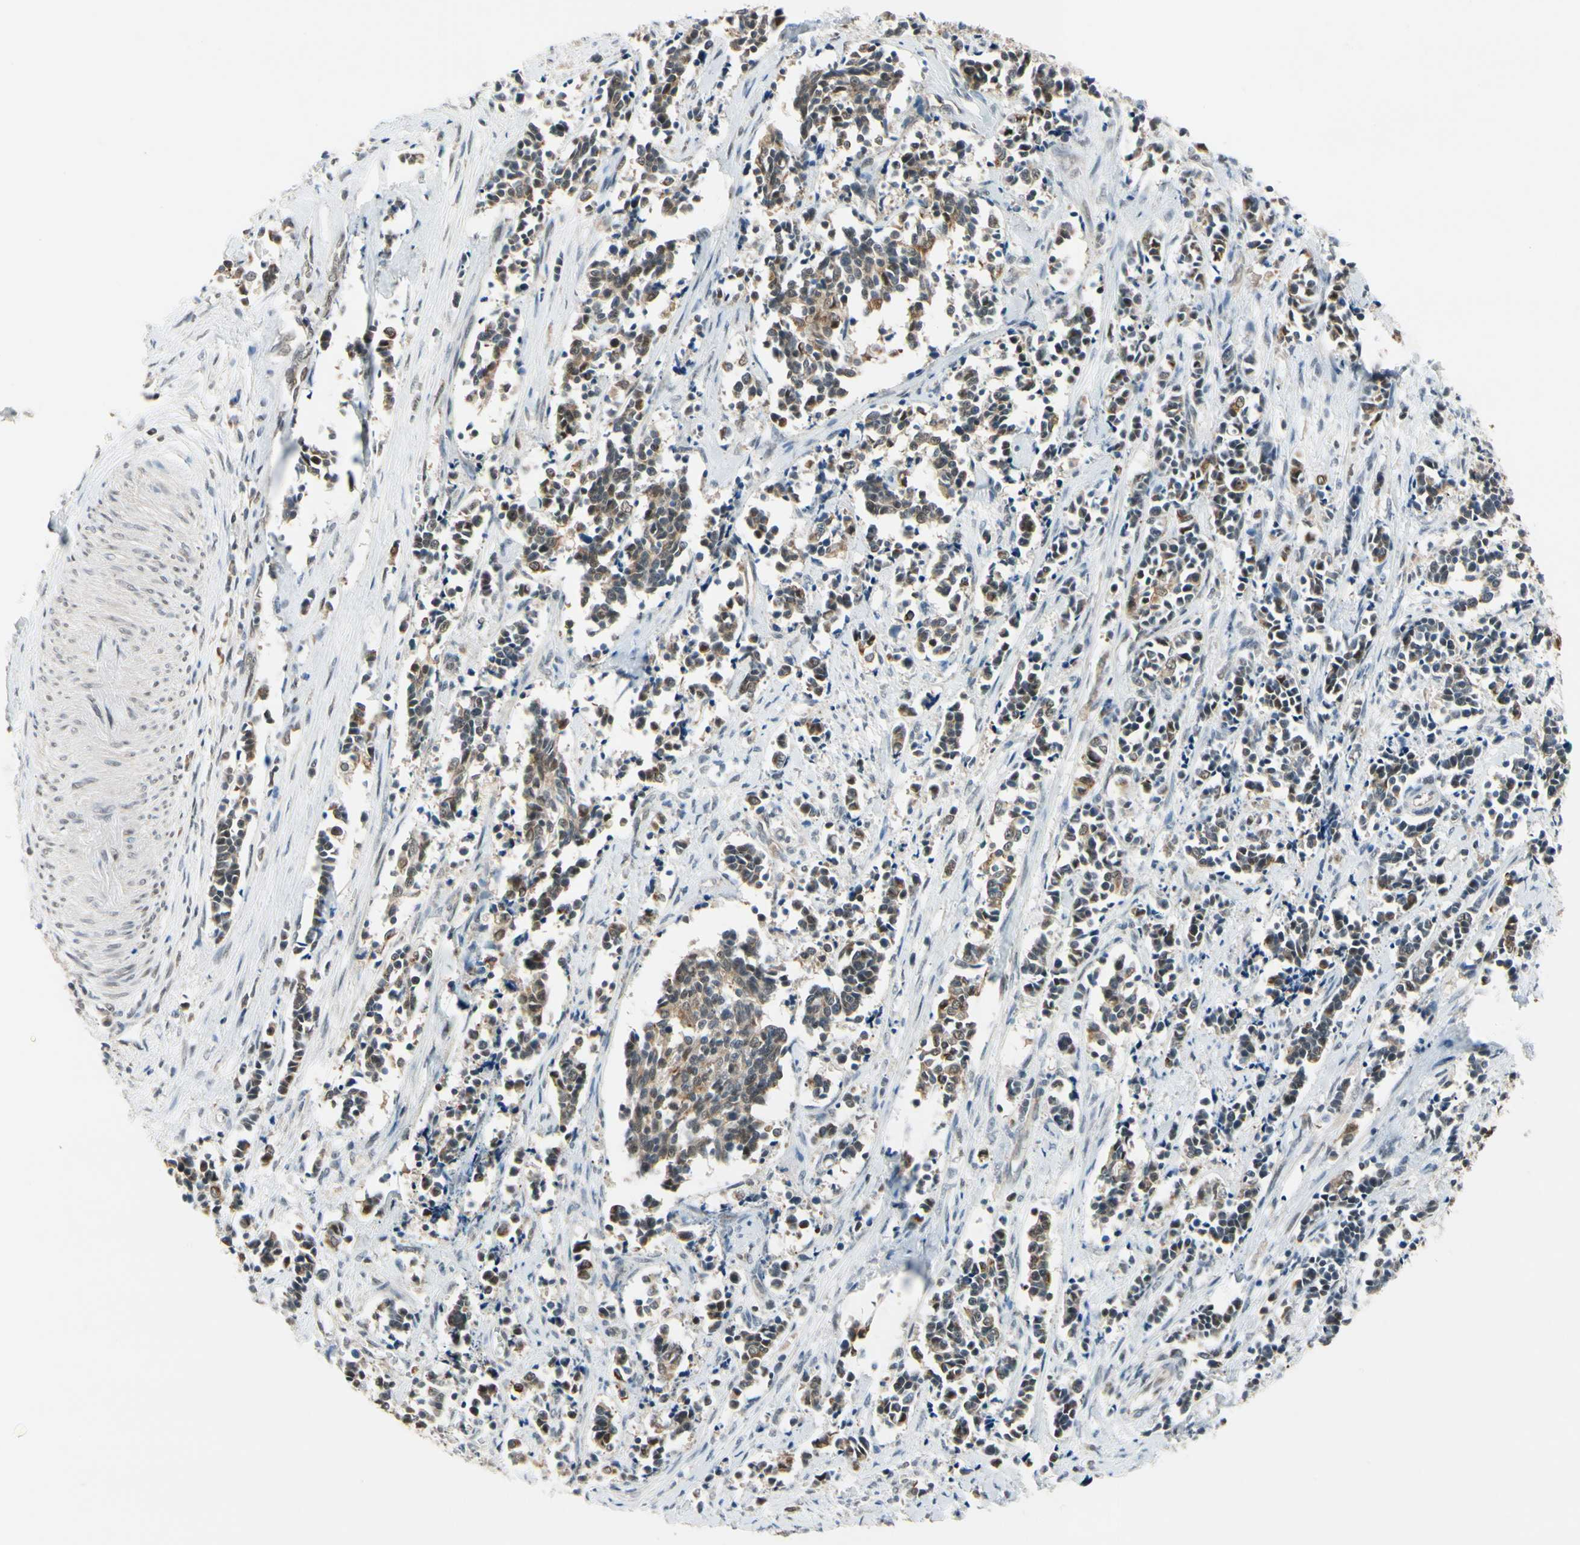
{"staining": {"intensity": "weak", "quantity": ">75%", "location": "cytoplasmic/membranous"}, "tissue": "cervical cancer", "cell_type": "Tumor cells", "image_type": "cancer", "snomed": [{"axis": "morphology", "description": "Squamous cell carcinoma, NOS"}, {"axis": "topography", "description": "Cervix"}], "caption": "Protein analysis of cervical cancer tissue shows weak cytoplasmic/membranous expression in approximately >75% of tumor cells. (Brightfield microscopy of DAB IHC at high magnification).", "gene": "TAF12", "patient": {"sex": "female", "age": 35}}